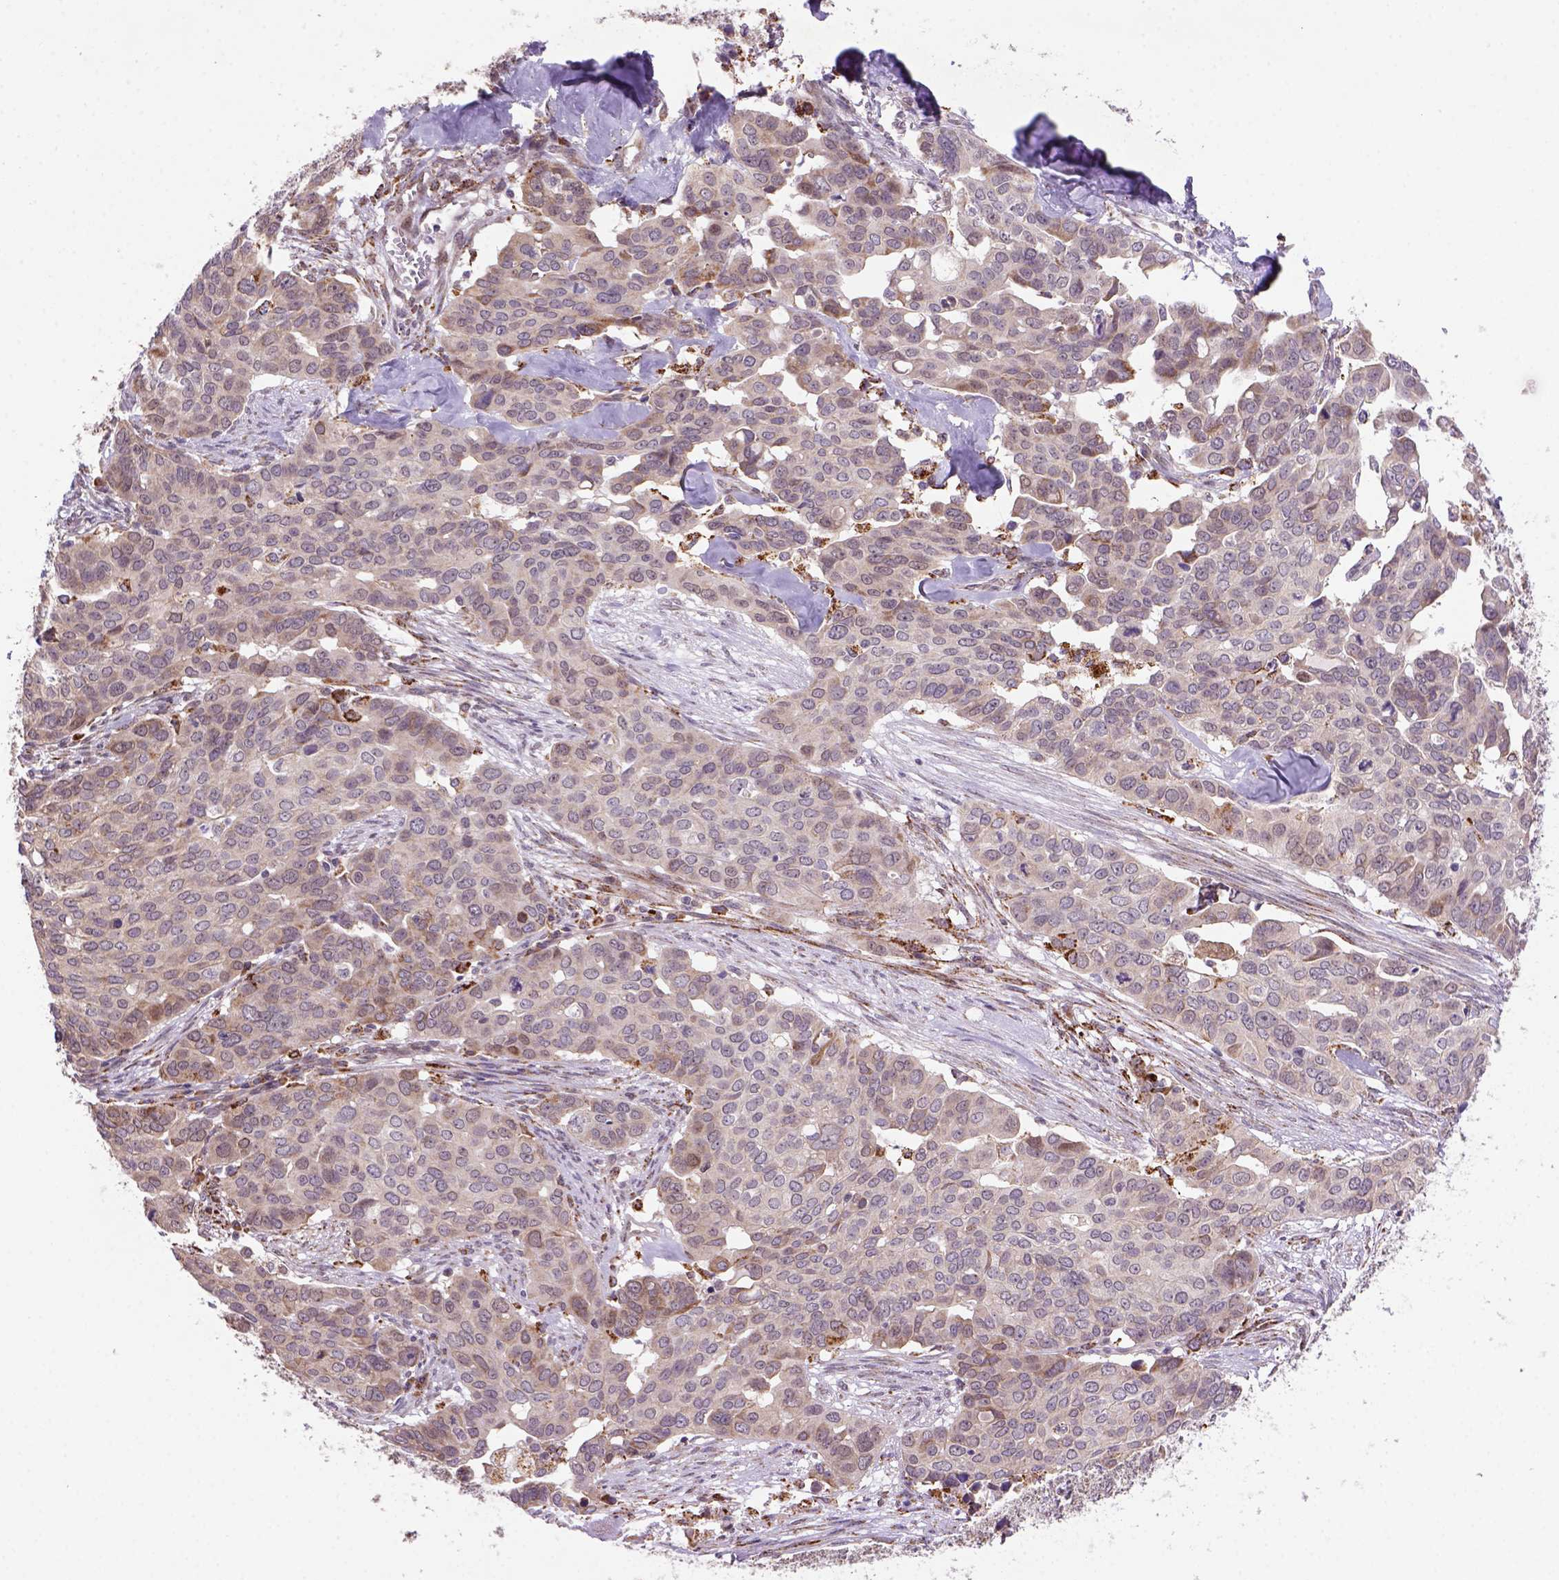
{"staining": {"intensity": "strong", "quantity": "<25%", "location": "cytoplasmic/membranous"}, "tissue": "ovarian cancer", "cell_type": "Tumor cells", "image_type": "cancer", "snomed": [{"axis": "morphology", "description": "Carcinoma, endometroid"}, {"axis": "topography", "description": "Ovary"}], "caption": "DAB immunohistochemical staining of human ovarian cancer exhibits strong cytoplasmic/membranous protein positivity in approximately <25% of tumor cells. The protein of interest is stained brown, and the nuclei are stained in blue (DAB IHC with brightfield microscopy, high magnification).", "gene": "FZD7", "patient": {"sex": "female", "age": 78}}